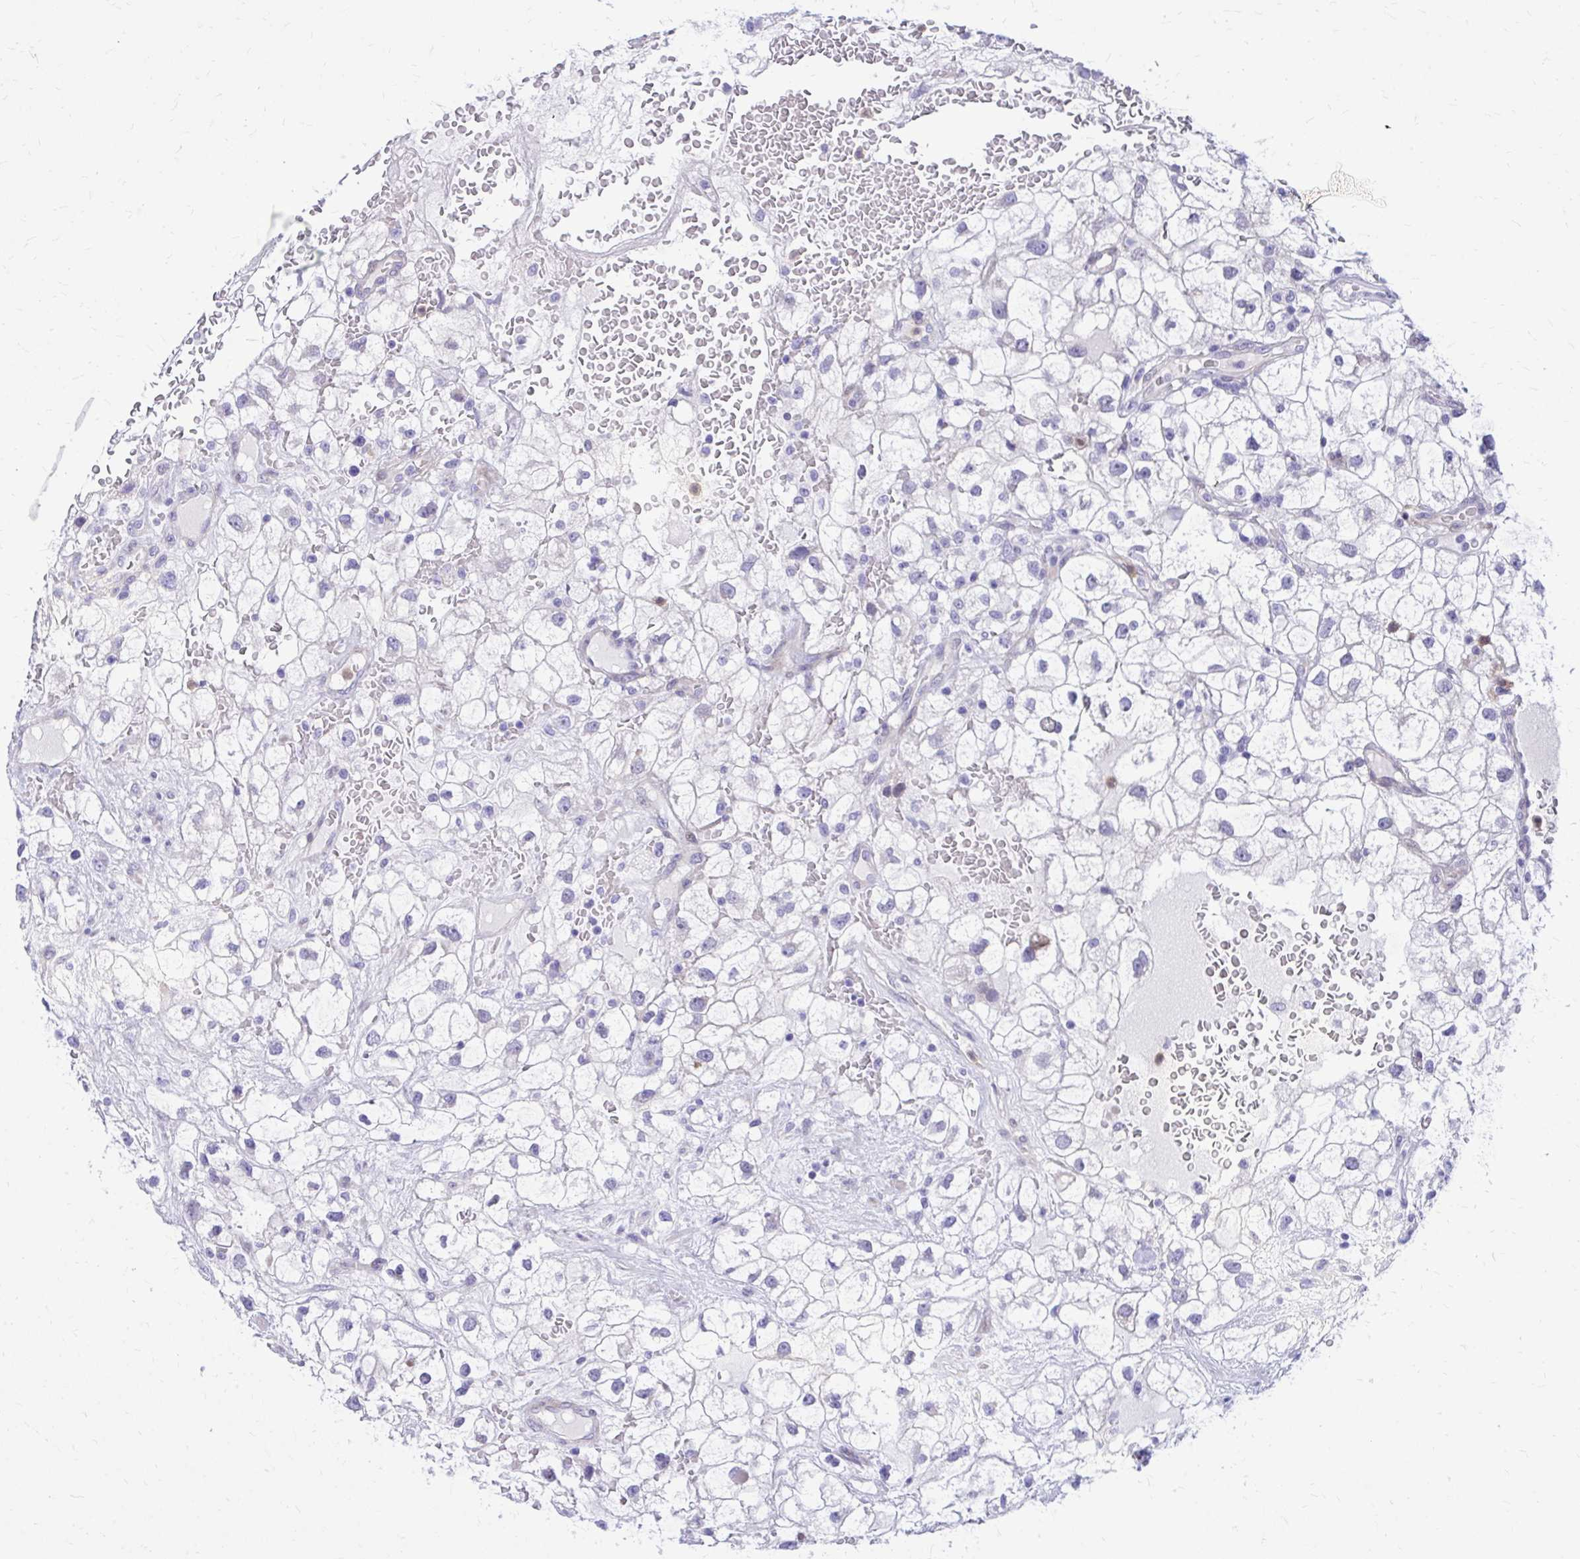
{"staining": {"intensity": "negative", "quantity": "none", "location": "none"}, "tissue": "renal cancer", "cell_type": "Tumor cells", "image_type": "cancer", "snomed": [{"axis": "morphology", "description": "Adenocarcinoma, NOS"}, {"axis": "topography", "description": "Kidney"}], "caption": "The histopathology image exhibits no significant expression in tumor cells of renal cancer (adenocarcinoma).", "gene": "ADAMTSL1", "patient": {"sex": "male", "age": 59}}